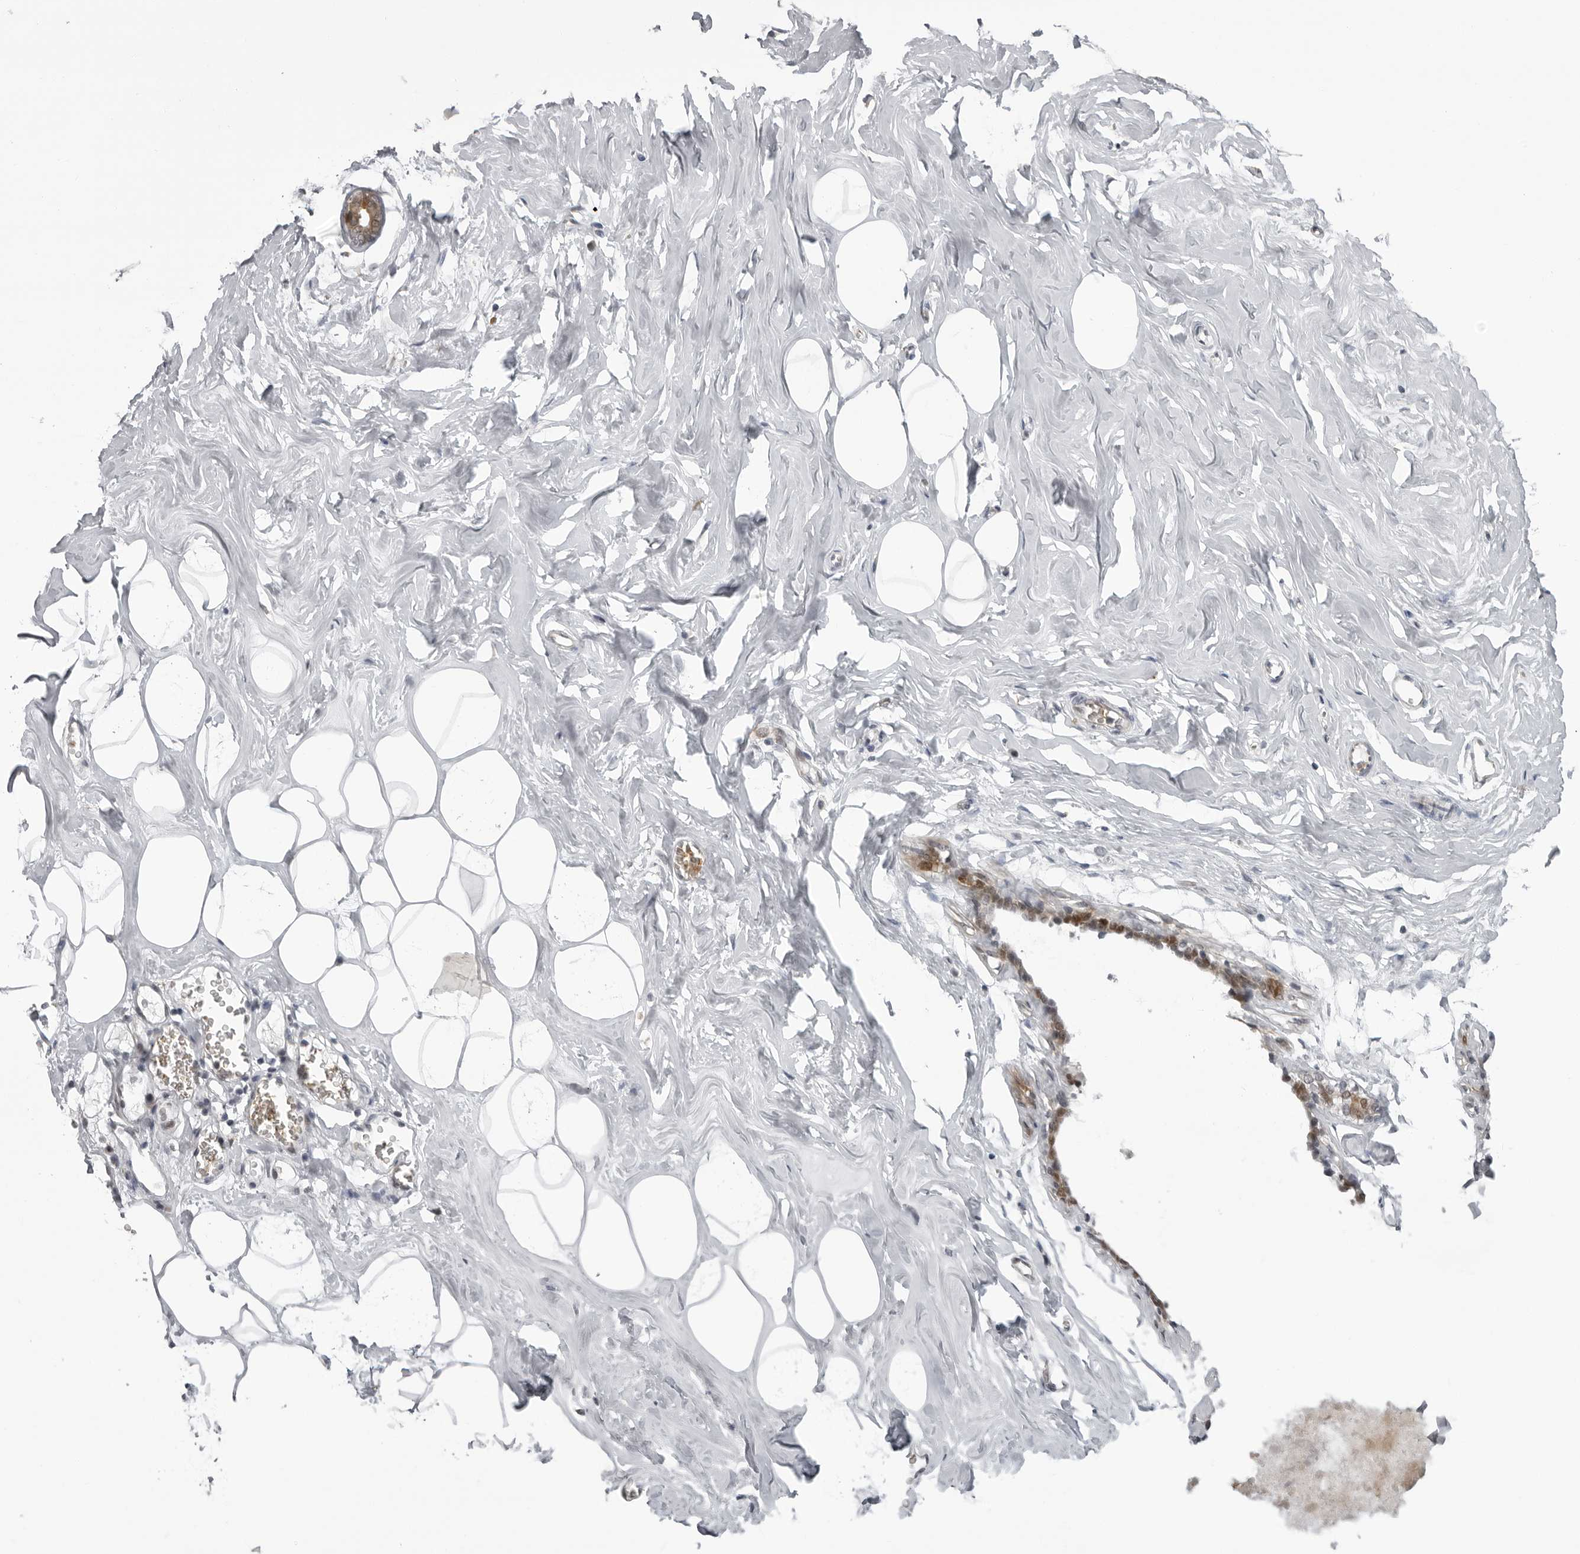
{"staining": {"intensity": "negative", "quantity": "none", "location": "none"}, "tissue": "adipose tissue", "cell_type": "Adipocytes", "image_type": "normal", "snomed": [{"axis": "morphology", "description": "Normal tissue, NOS"}, {"axis": "morphology", "description": "Fibrosis, NOS"}, {"axis": "topography", "description": "Breast"}, {"axis": "topography", "description": "Adipose tissue"}], "caption": "DAB (3,3'-diaminobenzidine) immunohistochemical staining of normal human adipose tissue displays no significant staining in adipocytes. Nuclei are stained in blue.", "gene": "THOP1", "patient": {"sex": "female", "age": 39}}